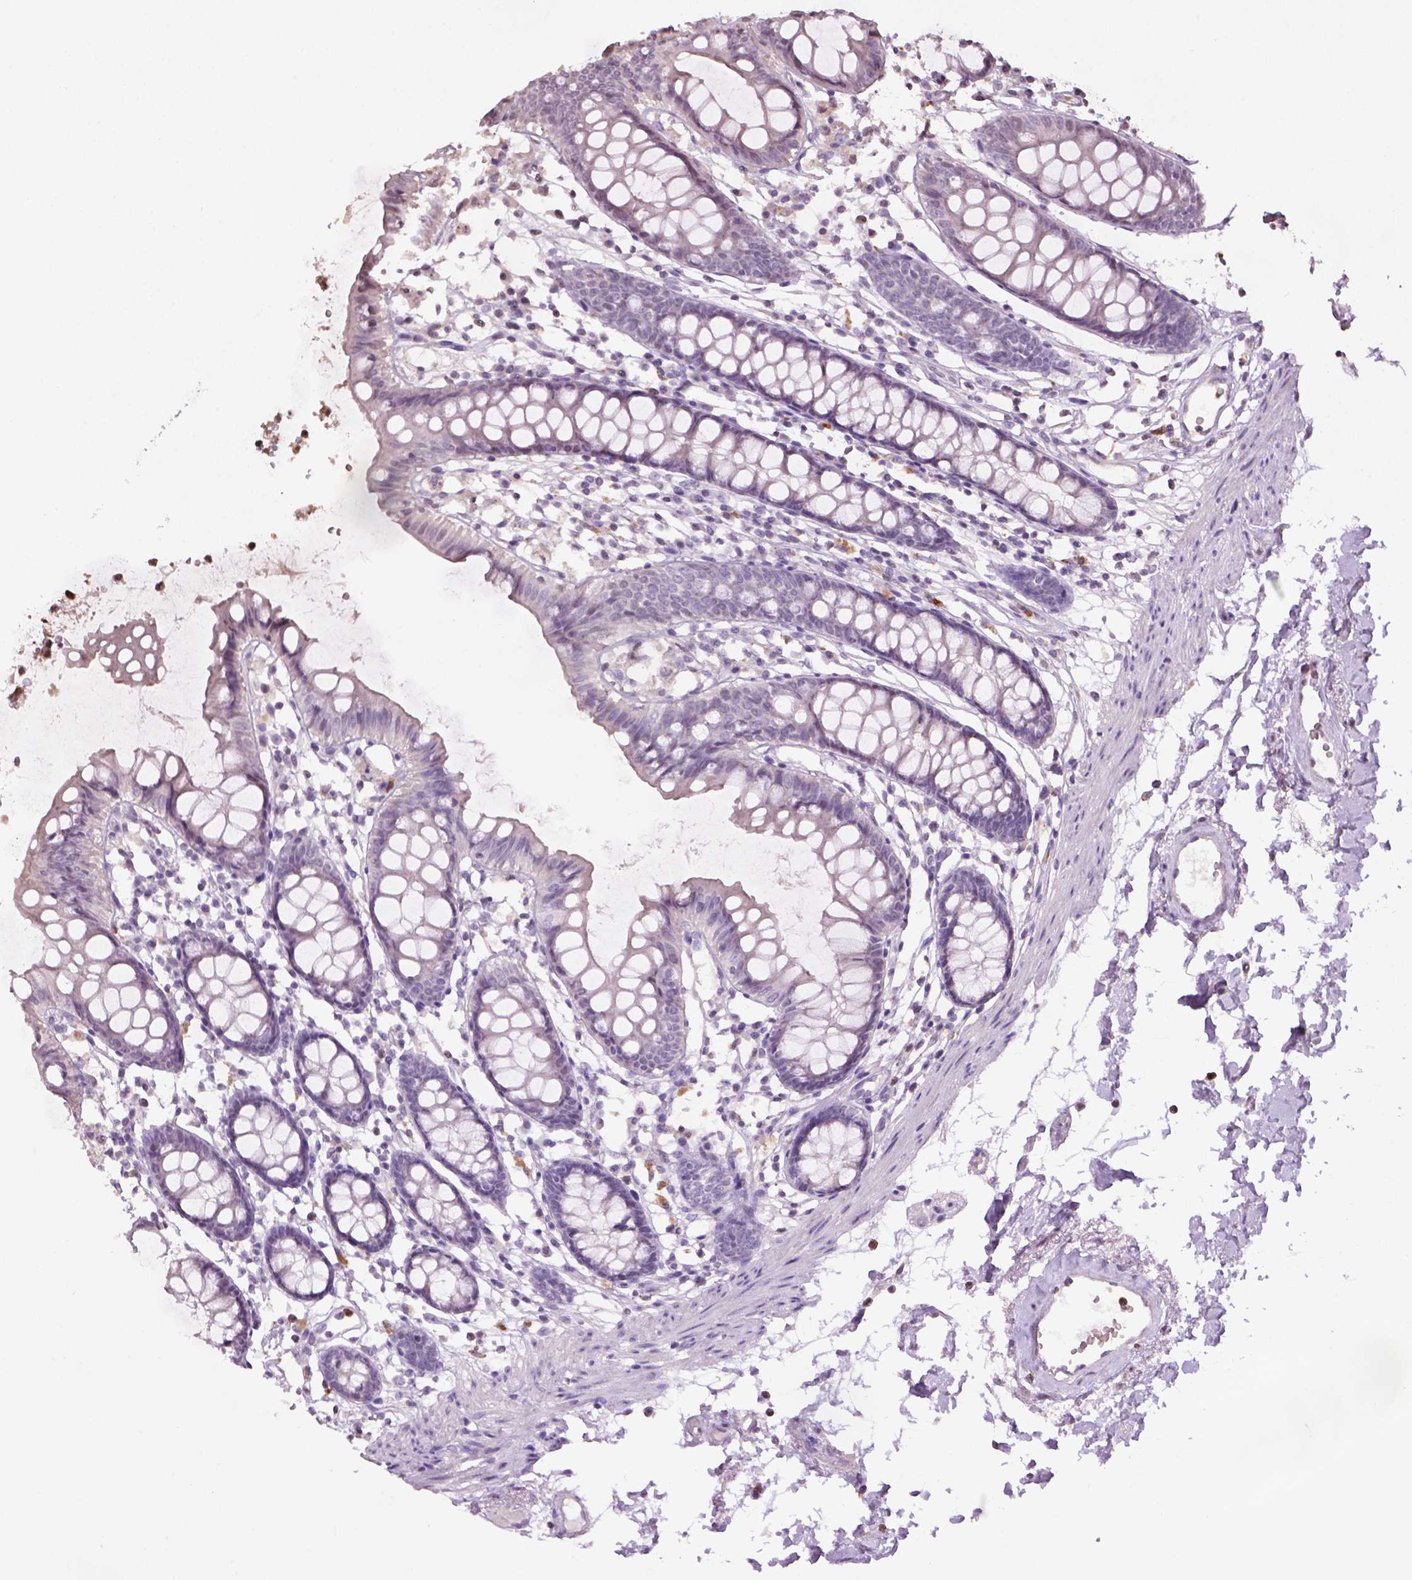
{"staining": {"intensity": "negative", "quantity": "none", "location": "none"}, "tissue": "colon", "cell_type": "Endothelial cells", "image_type": "normal", "snomed": [{"axis": "morphology", "description": "Normal tissue, NOS"}, {"axis": "topography", "description": "Colon"}], "caption": "IHC histopathology image of unremarkable colon: human colon stained with DAB (3,3'-diaminobenzidine) demonstrates no significant protein expression in endothelial cells.", "gene": "NTNG2", "patient": {"sex": "female", "age": 84}}